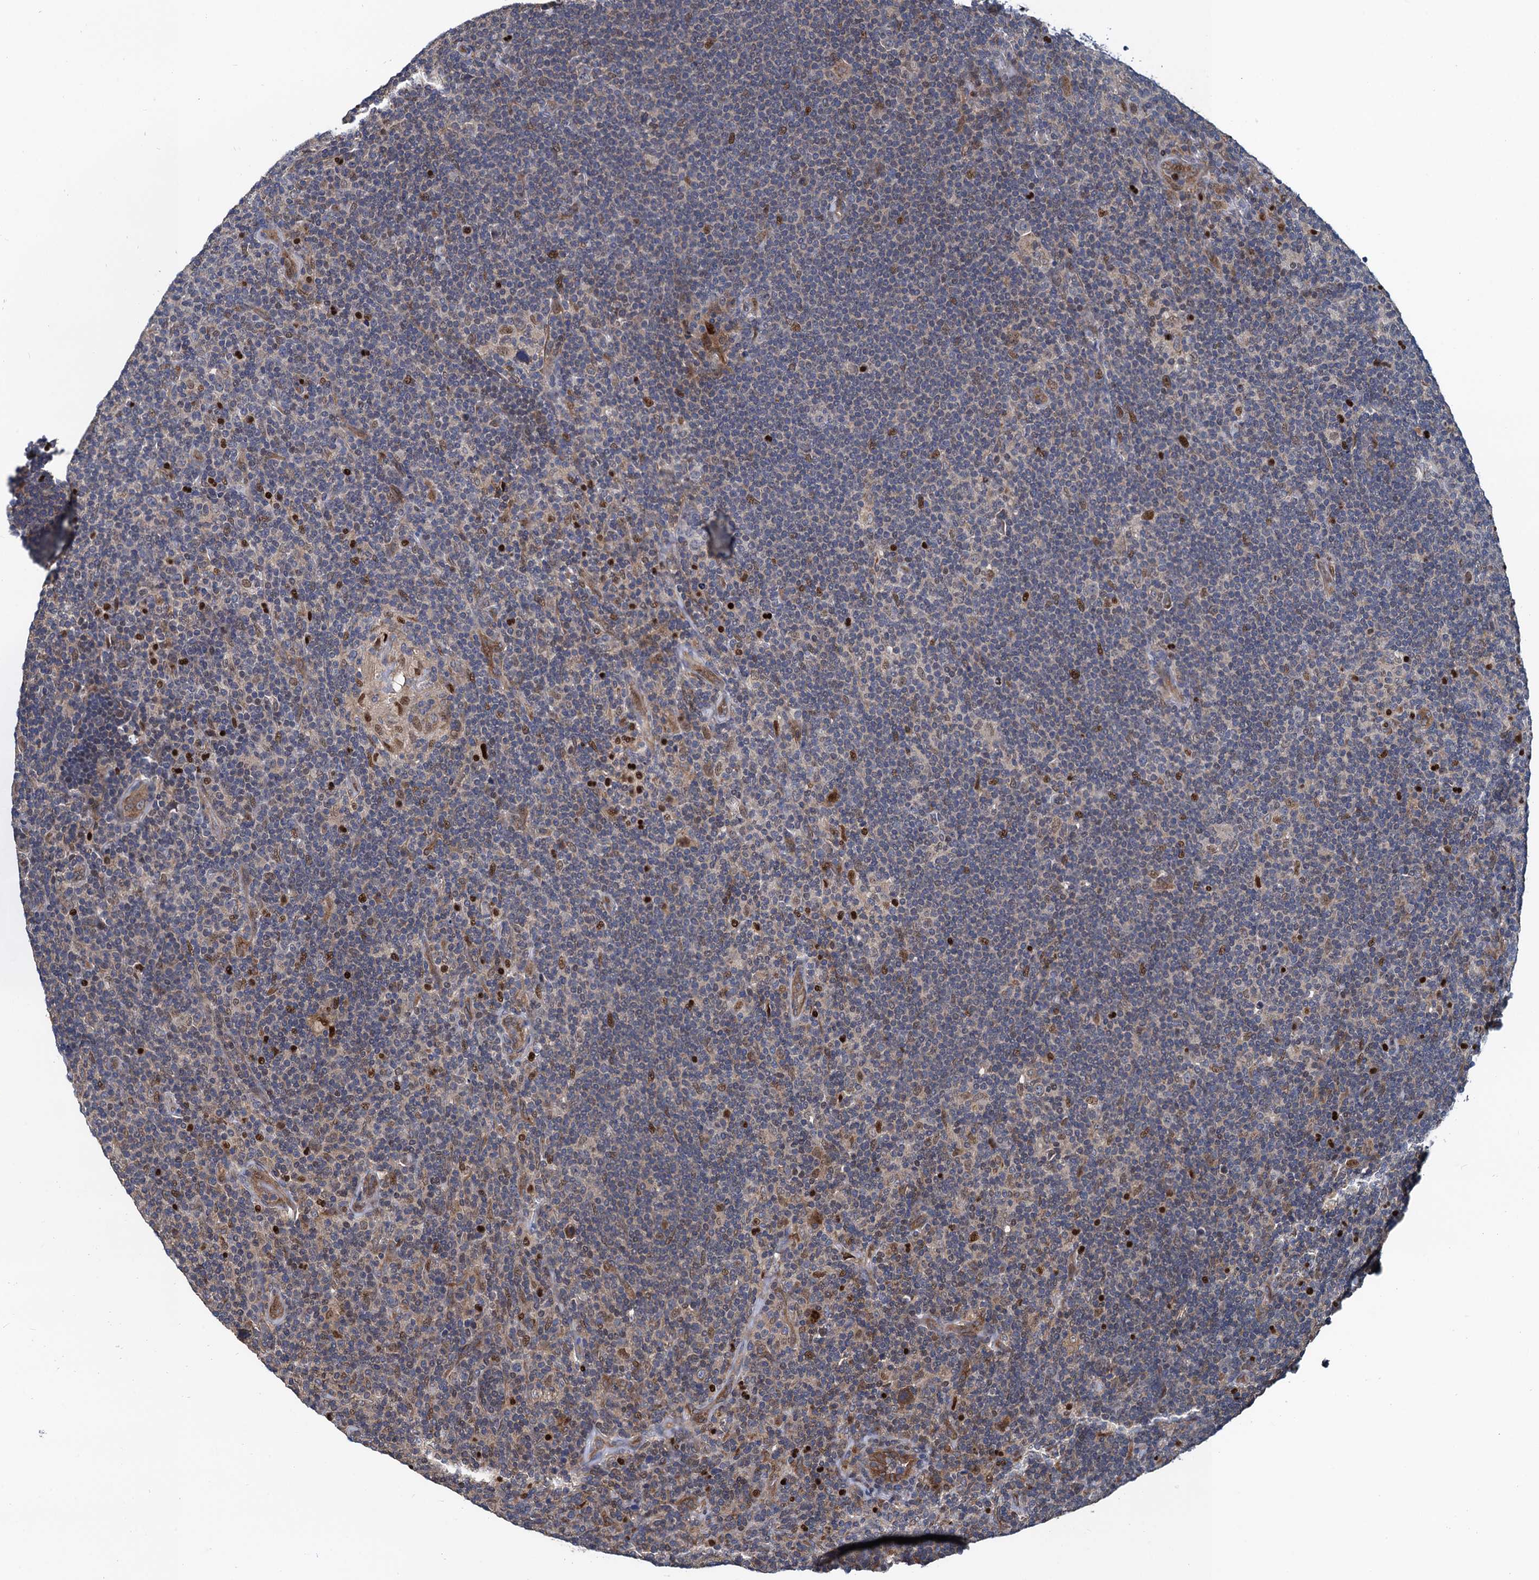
{"staining": {"intensity": "moderate", "quantity": "<25%", "location": "cytoplasmic/membranous,nuclear"}, "tissue": "lymphoma", "cell_type": "Tumor cells", "image_type": "cancer", "snomed": [{"axis": "morphology", "description": "Hodgkin's disease, NOS"}, {"axis": "topography", "description": "Lymph node"}], "caption": "Human lymphoma stained with a protein marker demonstrates moderate staining in tumor cells.", "gene": "RNF125", "patient": {"sex": "female", "age": 57}}